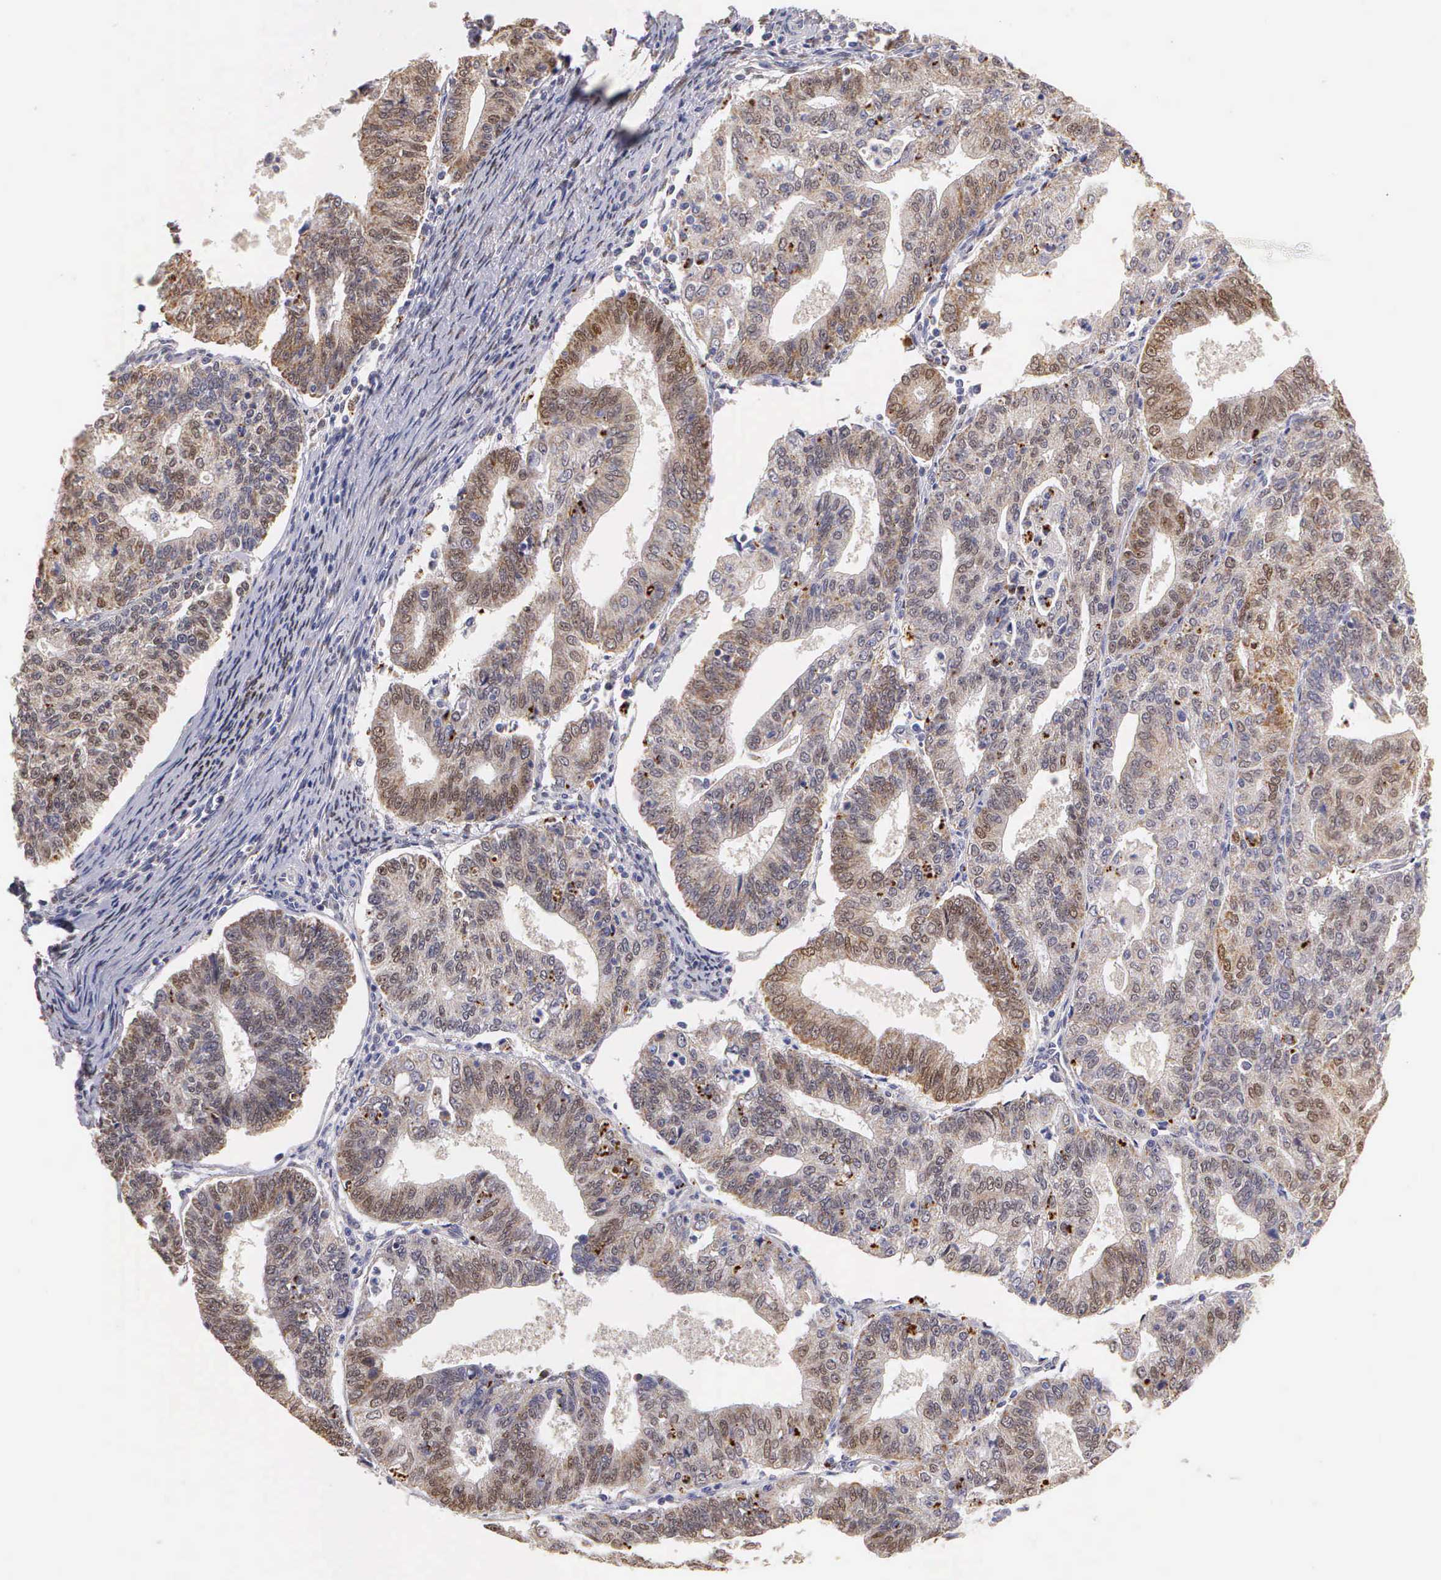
{"staining": {"intensity": "weak", "quantity": "25%-75%", "location": "cytoplasmic/membranous,nuclear"}, "tissue": "endometrial cancer", "cell_type": "Tumor cells", "image_type": "cancer", "snomed": [{"axis": "morphology", "description": "Adenocarcinoma, NOS"}, {"axis": "topography", "description": "Endometrium"}], "caption": "A histopathology image of endometrial adenocarcinoma stained for a protein displays weak cytoplasmic/membranous and nuclear brown staining in tumor cells.", "gene": "ESR1", "patient": {"sex": "female", "age": 56}}